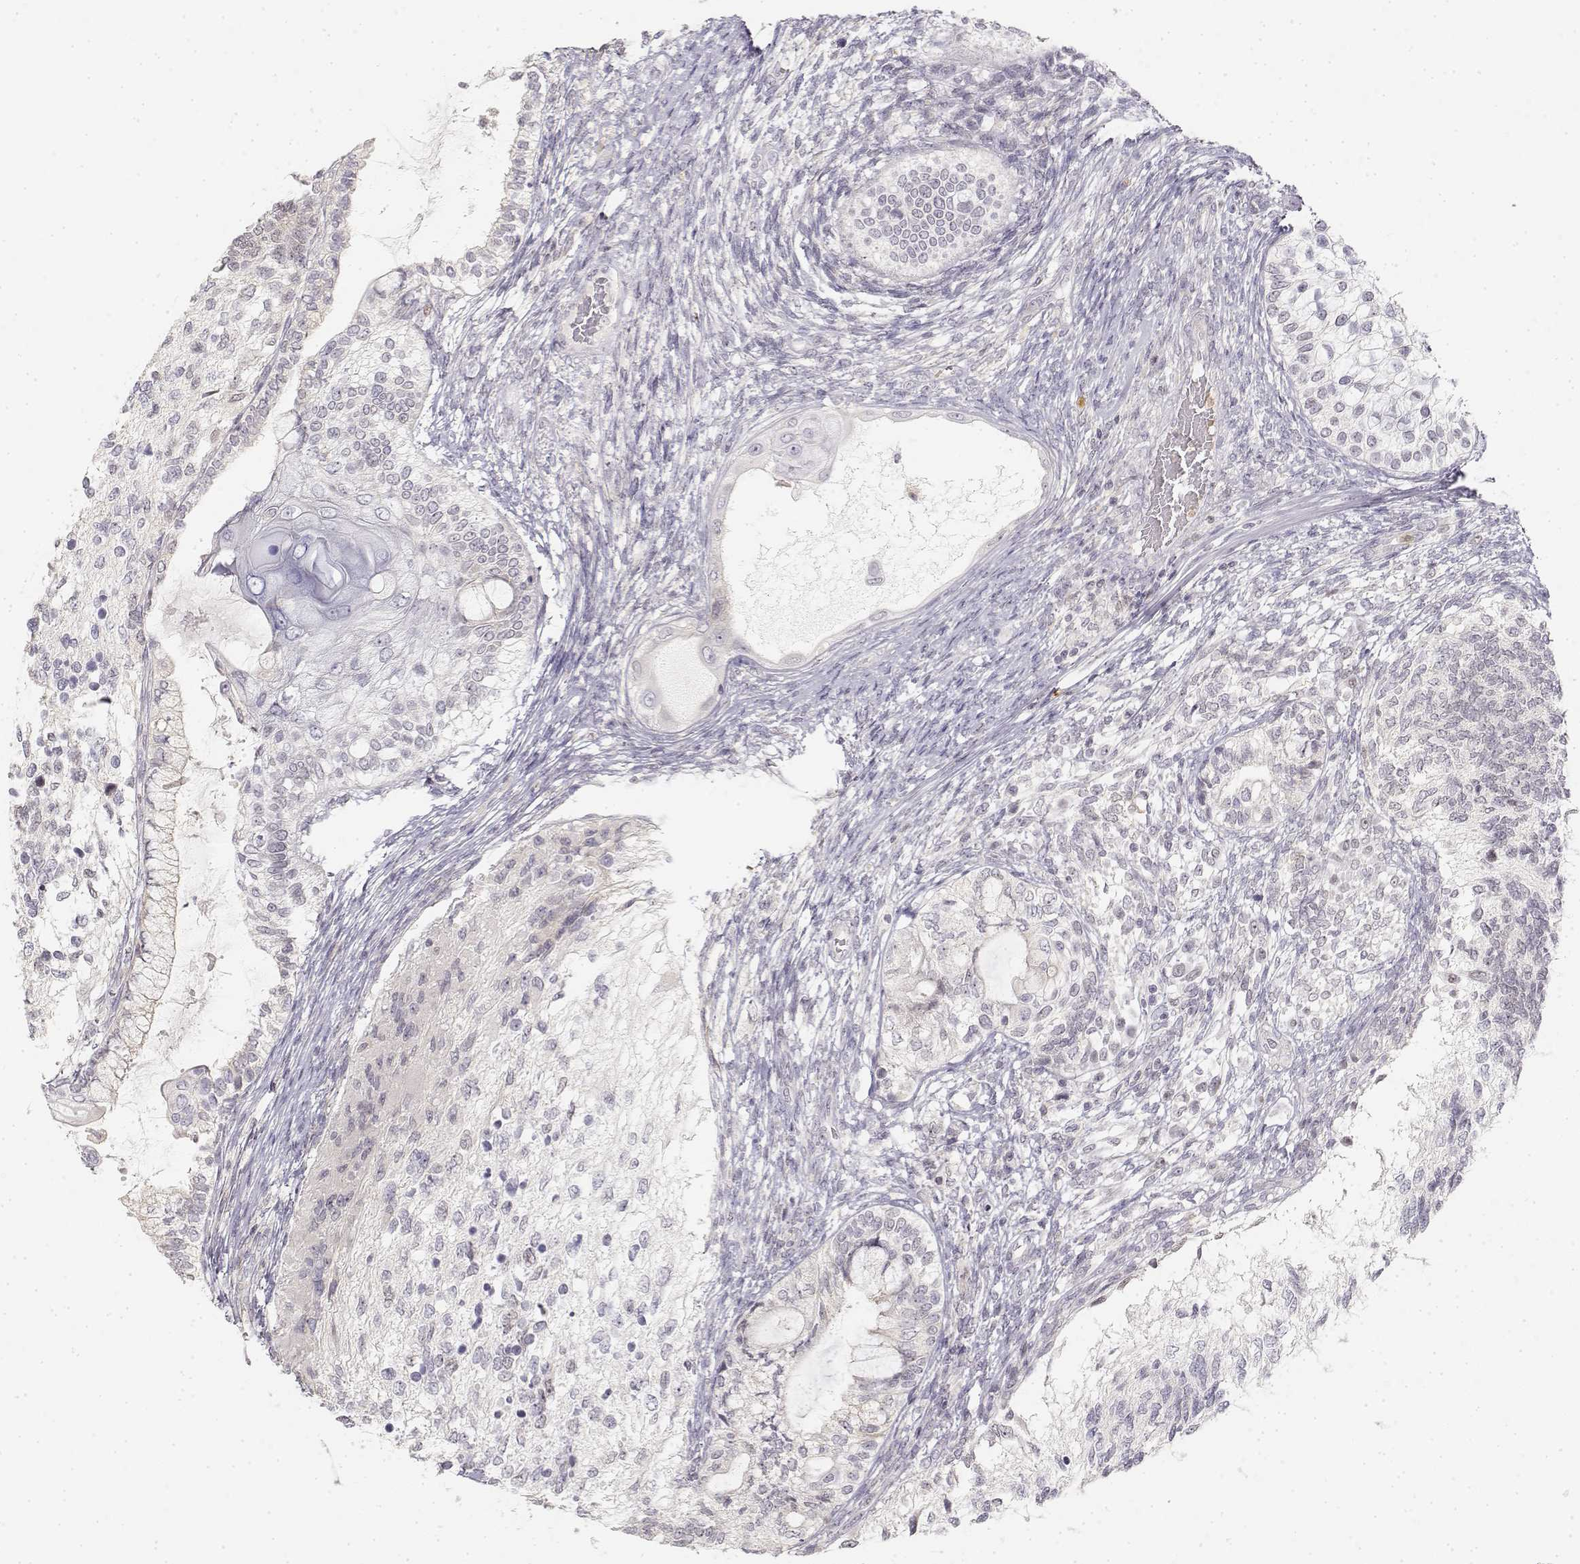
{"staining": {"intensity": "negative", "quantity": "none", "location": "none"}, "tissue": "testis cancer", "cell_type": "Tumor cells", "image_type": "cancer", "snomed": [{"axis": "morphology", "description": "Seminoma, NOS"}, {"axis": "morphology", "description": "Carcinoma, Embryonal, NOS"}, {"axis": "topography", "description": "Testis"}], "caption": "IHC of human embryonal carcinoma (testis) reveals no expression in tumor cells.", "gene": "GLIPR1L2", "patient": {"sex": "male", "age": 41}}